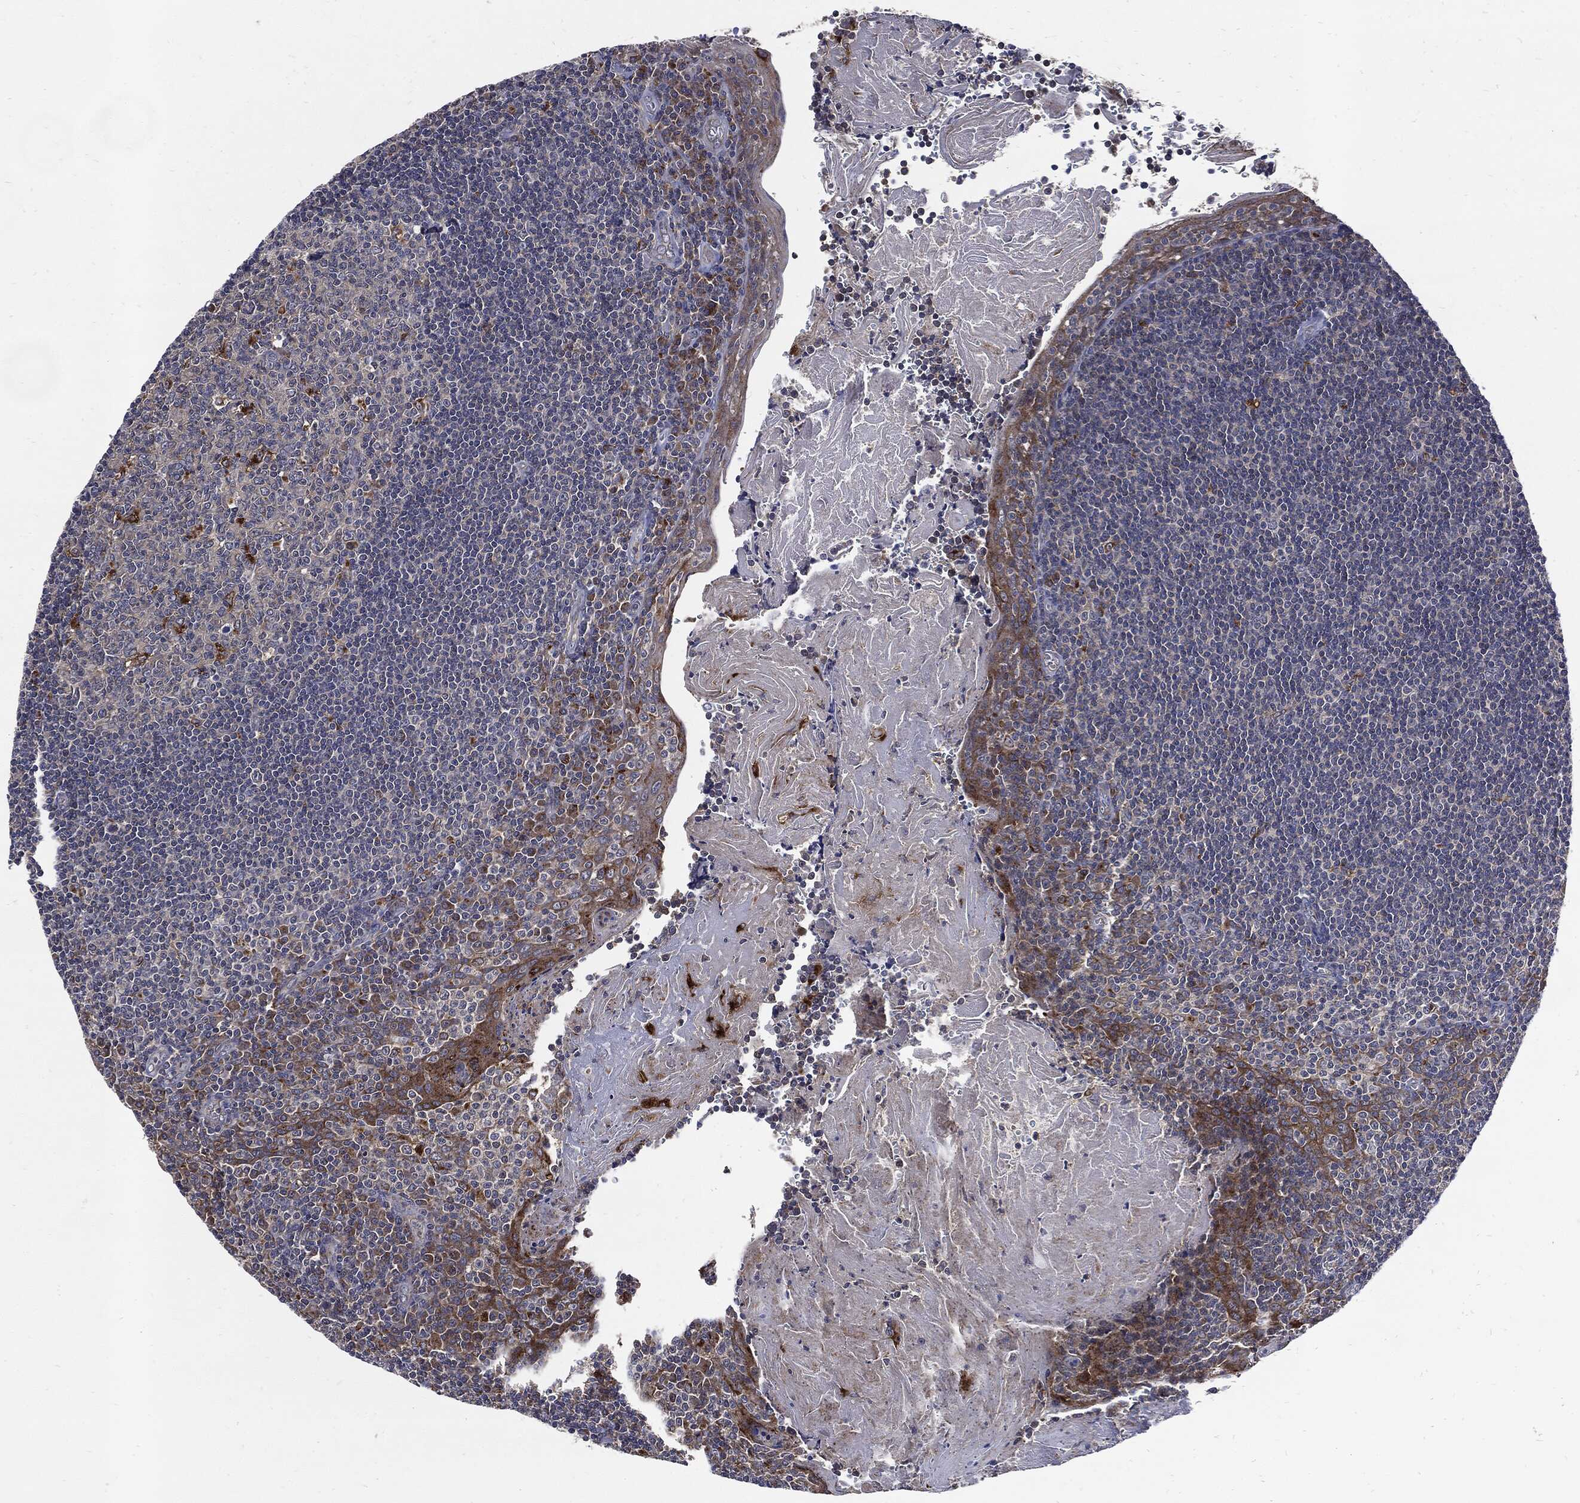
{"staining": {"intensity": "strong", "quantity": "<25%", "location": "cytoplasmic/membranous"}, "tissue": "tonsil", "cell_type": "Germinal center cells", "image_type": "normal", "snomed": [{"axis": "morphology", "description": "Normal tissue, NOS"}, {"axis": "morphology", "description": "Inflammation, NOS"}, {"axis": "topography", "description": "Tonsil"}], "caption": "Immunohistochemical staining of normal human tonsil demonstrates medium levels of strong cytoplasmic/membranous expression in approximately <25% of germinal center cells. Using DAB (3,3'-diaminobenzidine) (brown) and hematoxylin (blue) stains, captured at high magnification using brightfield microscopy.", "gene": "SLC31A2", "patient": {"sex": "female", "age": 31}}